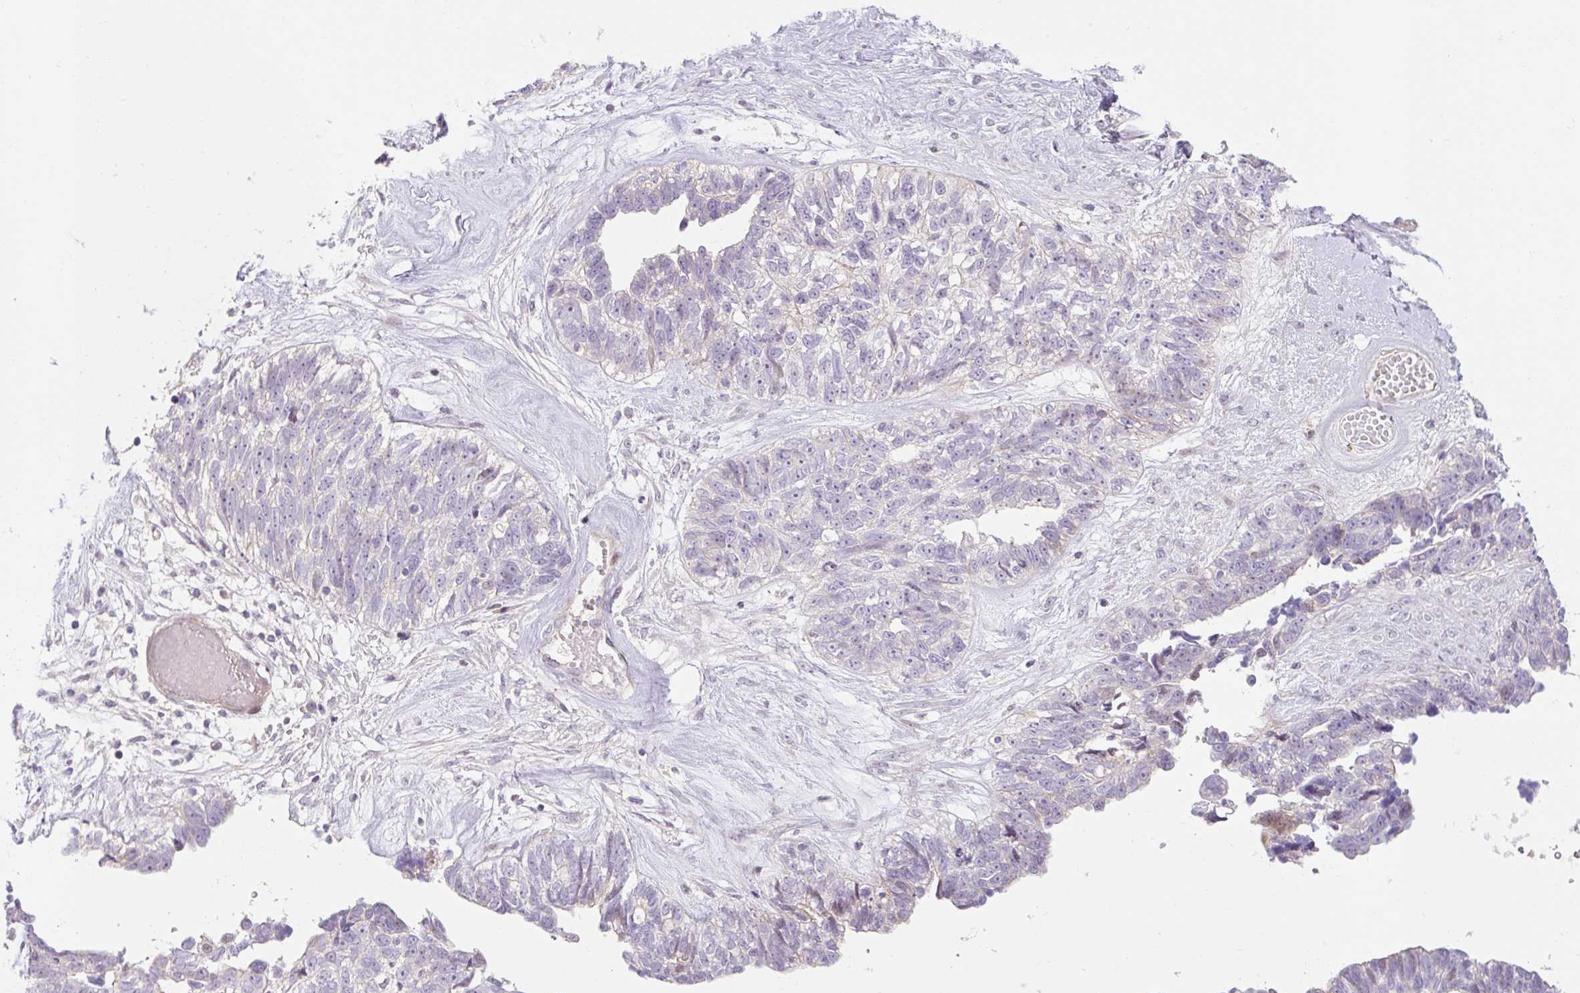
{"staining": {"intensity": "weak", "quantity": "<25%", "location": "nuclear"}, "tissue": "ovarian cancer", "cell_type": "Tumor cells", "image_type": "cancer", "snomed": [{"axis": "morphology", "description": "Cystadenocarcinoma, serous, NOS"}, {"axis": "topography", "description": "Ovary"}], "caption": "High power microscopy histopathology image of an IHC image of ovarian serous cystadenocarcinoma, revealing no significant positivity in tumor cells. The staining was performed using DAB (3,3'-diaminobenzidine) to visualize the protein expression in brown, while the nuclei were stained in blue with hematoxylin (Magnification: 20x).", "gene": "ZNF552", "patient": {"sex": "female", "age": 79}}